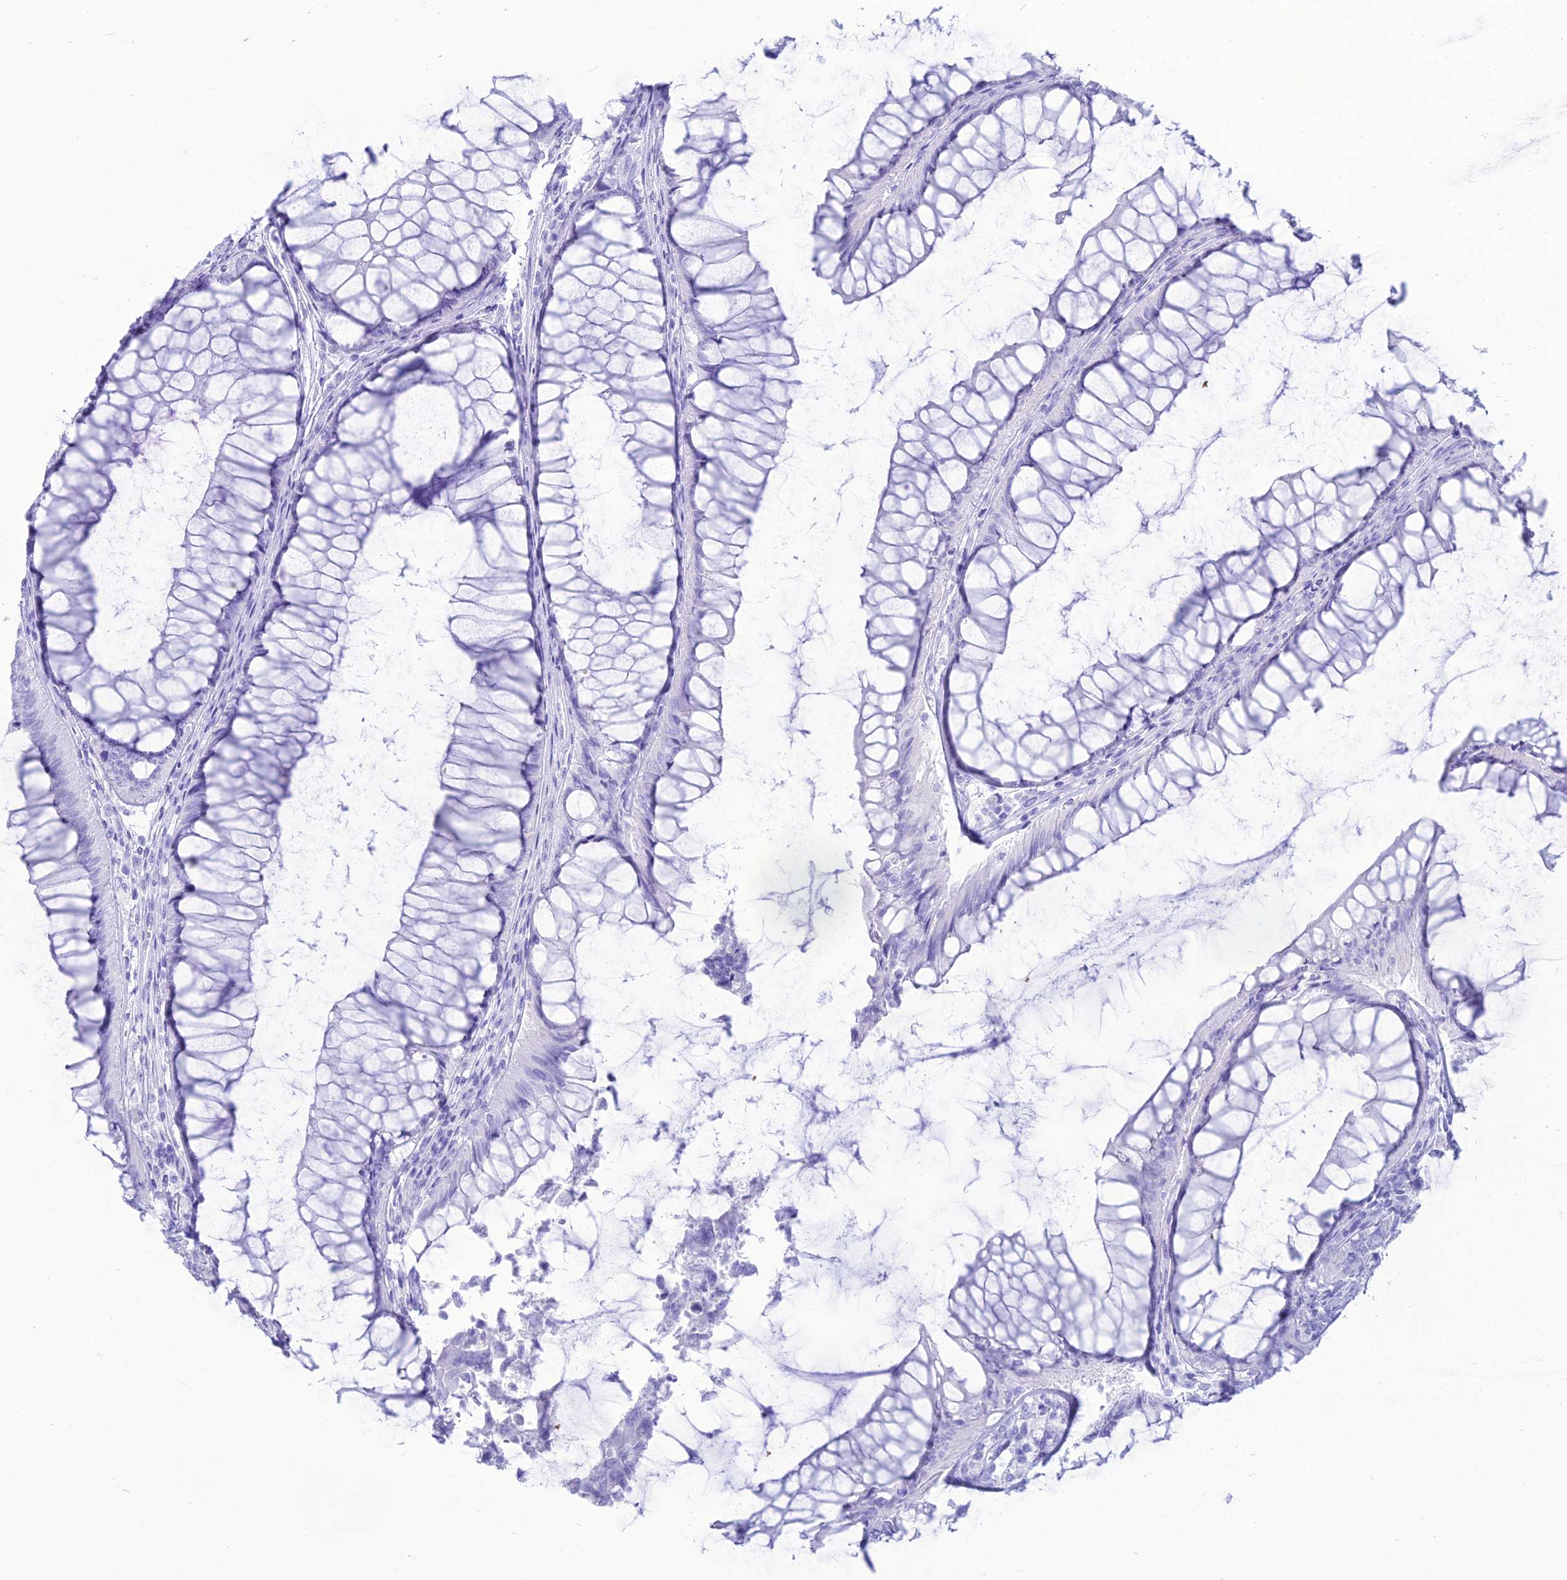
{"staining": {"intensity": "negative", "quantity": "none", "location": "none"}, "tissue": "colorectal cancer", "cell_type": "Tumor cells", "image_type": "cancer", "snomed": [{"axis": "morphology", "description": "Adenocarcinoma, NOS"}, {"axis": "topography", "description": "Colon"}], "caption": "Photomicrograph shows no significant protein expression in tumor cells of adenocarcinoma (colorectal).", "gene": "PNMA5", "patient": {"sex": "female", "age": 67}}